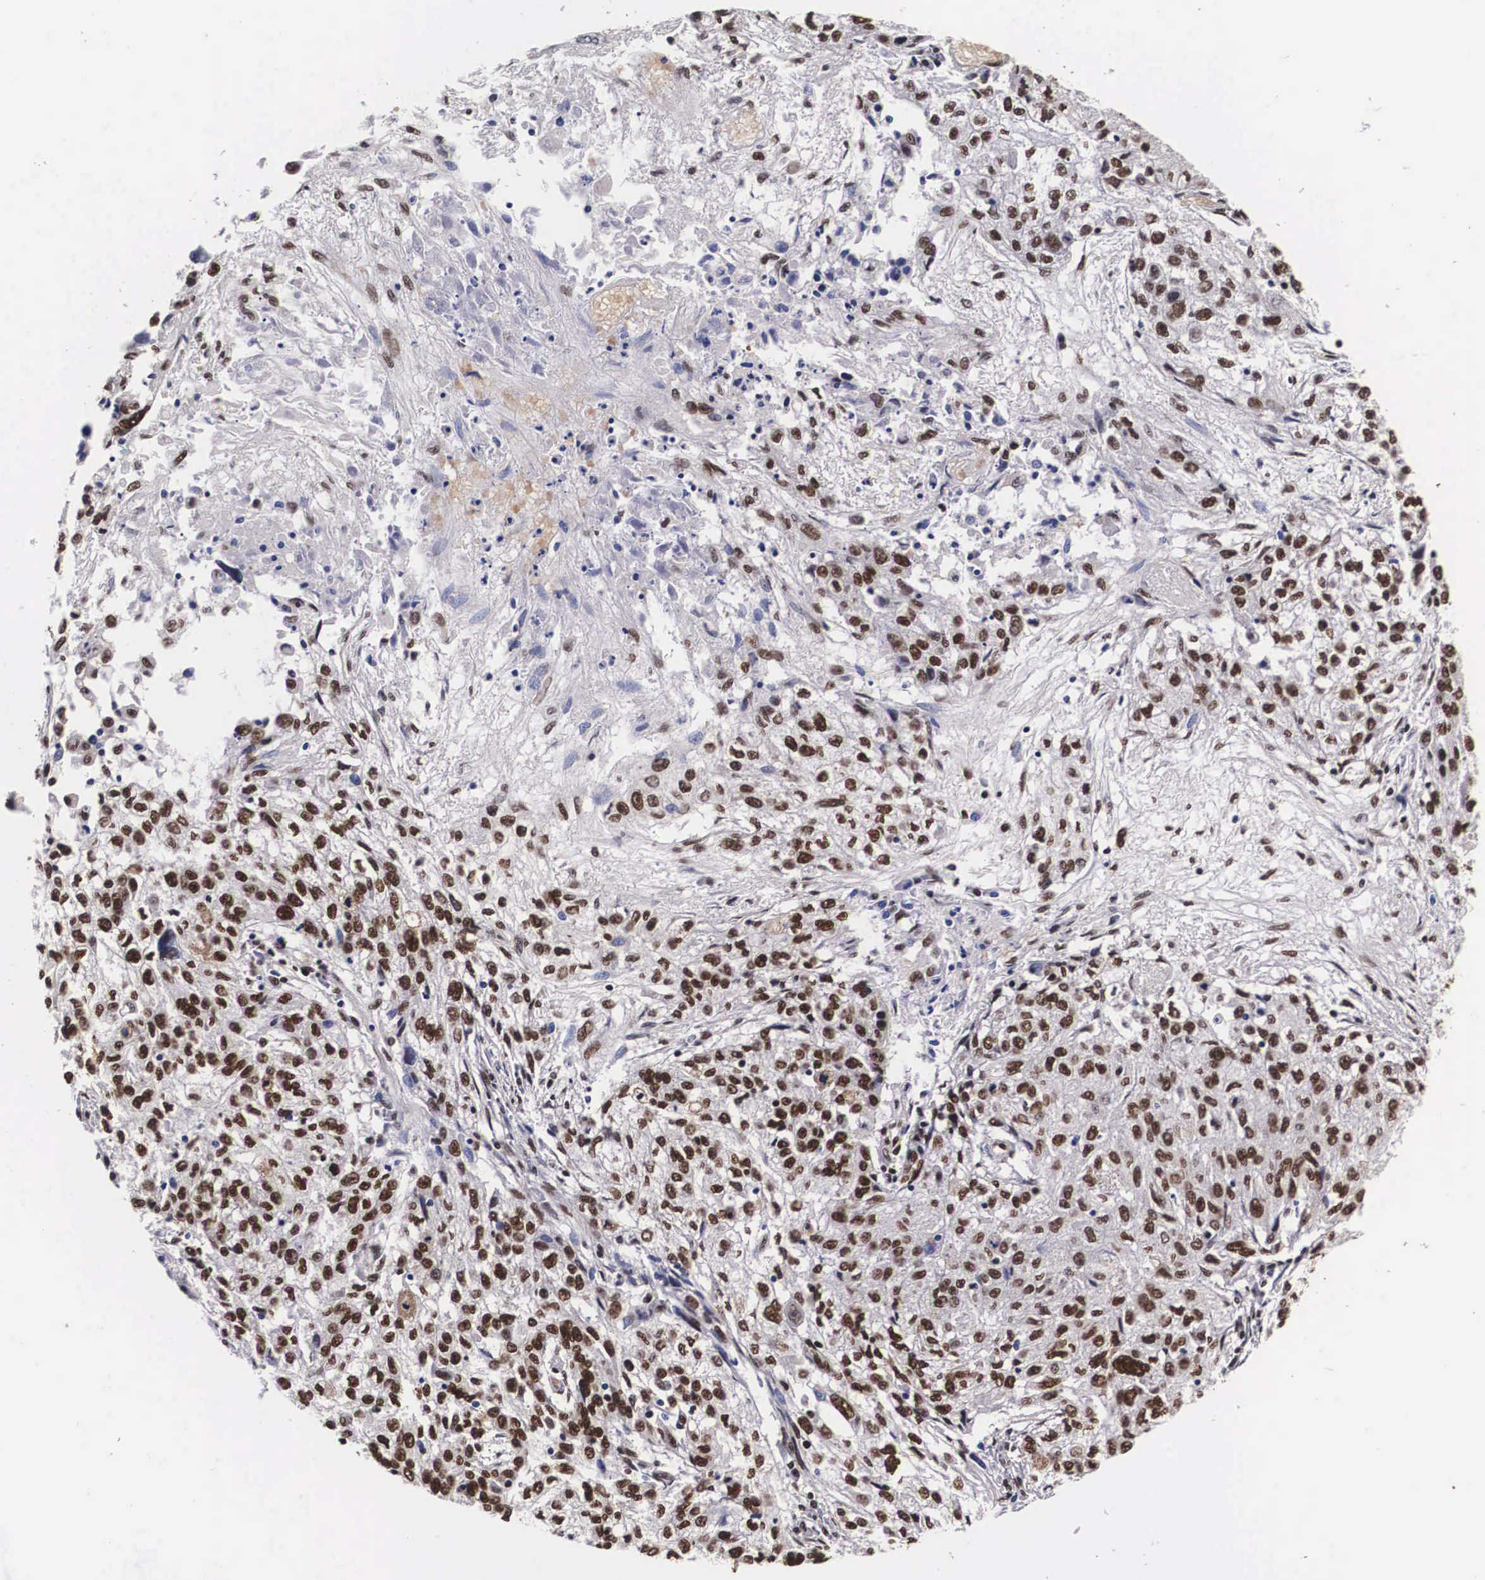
{"staining": {"intensity": "strong", "quantity": ">75%", "location": "nuclear"}, "tissue": "cervical cancer", "cell_type": "Tumor cells", "image_type": "cancer", "snomed": [{"axis": "morphology", "description": "Squamous cell carcinoma, NOS"}, {"axis": "topography", "description": "Cervix"}], "caption": "Immunohistochemical staining of squamous cell carcinoma (cervical) displays high levels of strong nuclear protein staining in about >75% of tumor cells.", "gene": "PABPN1", "patient": {"sex": "female", "age": 57}}